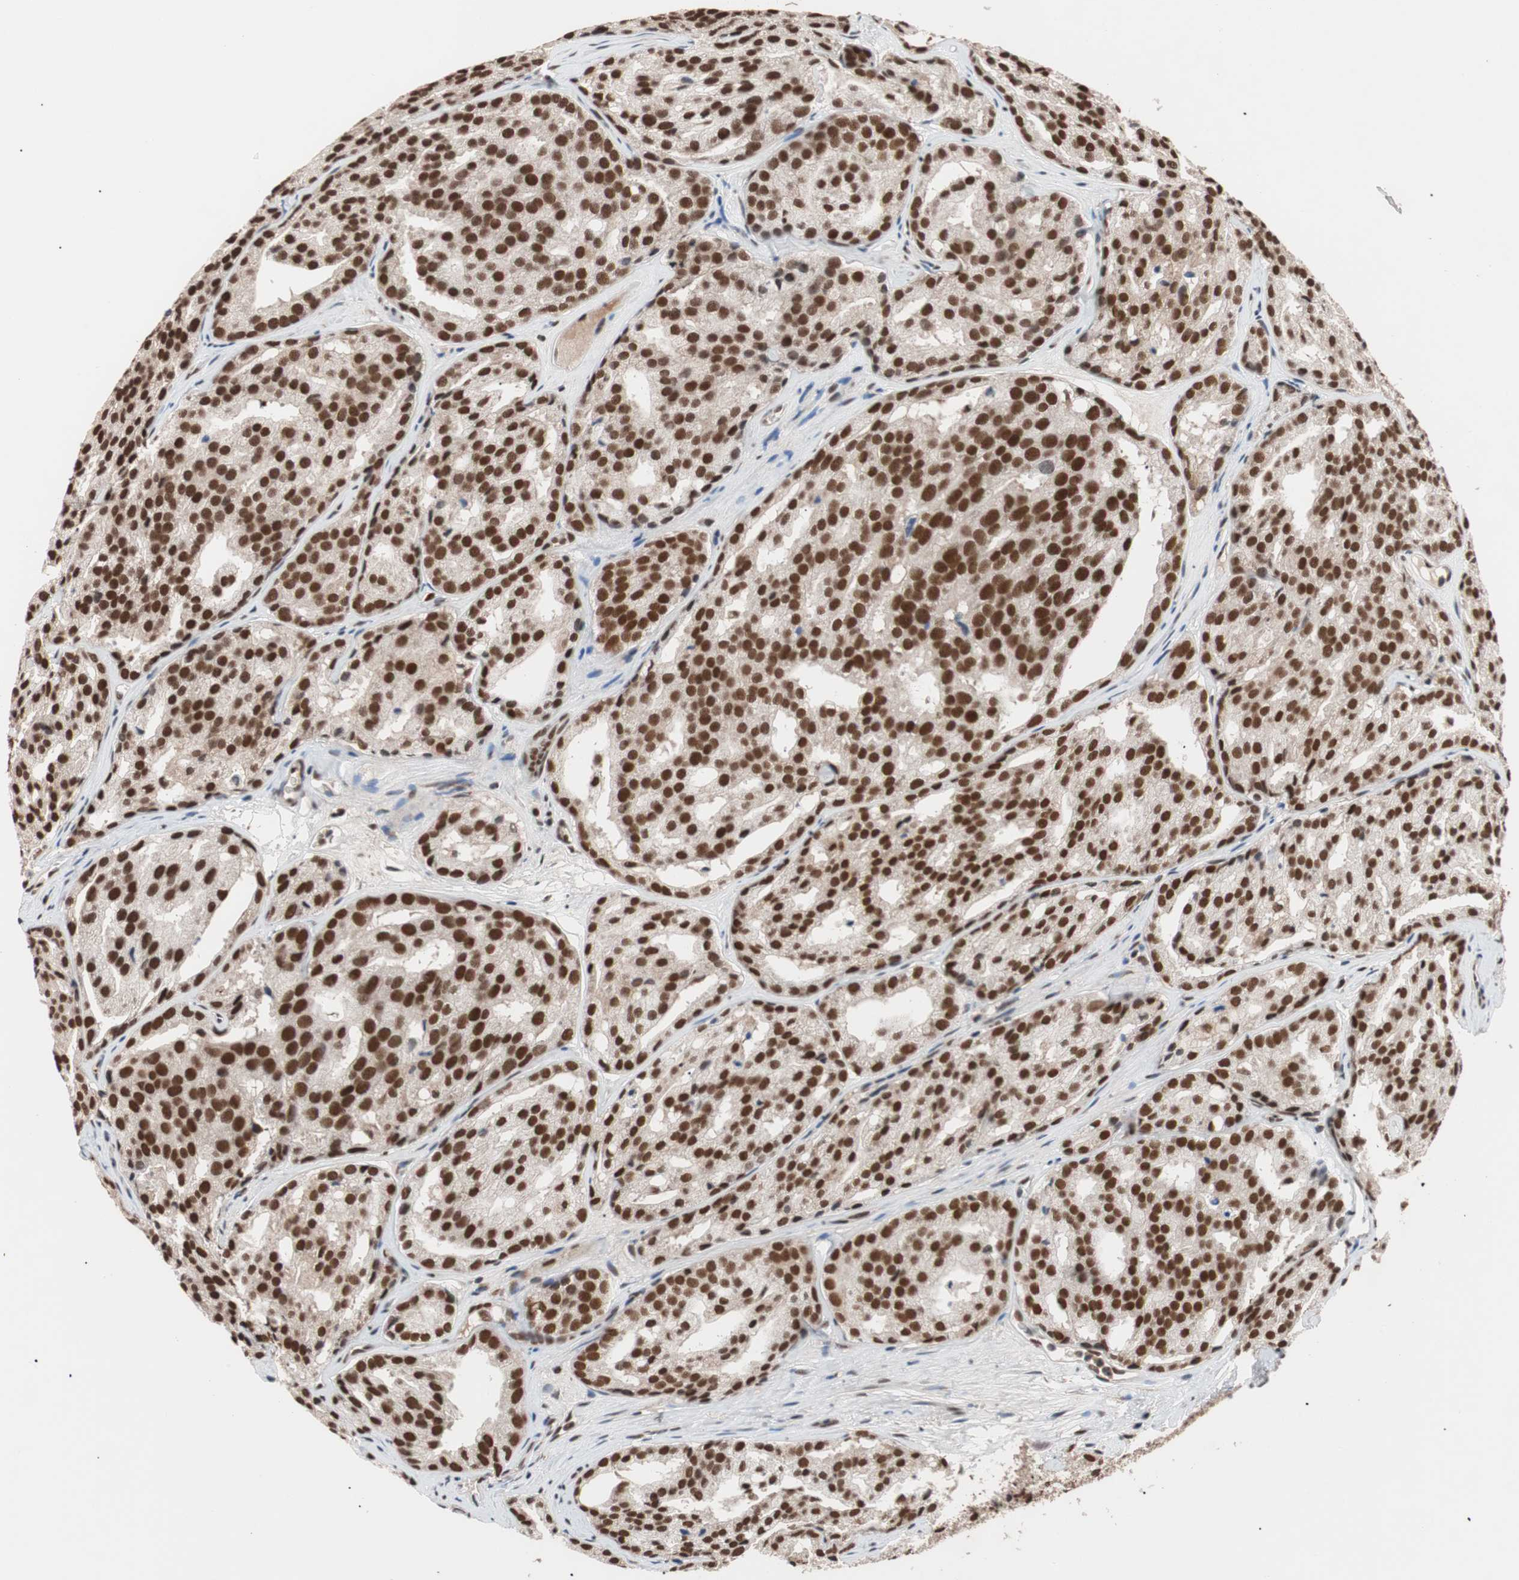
{"staining": {"intensity": "strong", "quantity": ">75%", "location": "nuclear"}, "tissue": "prostate cancer", "cell_type": "Tumor cells", "image_type": "cancer", "snomed": [{"axis": "morphology", "description": "Adenocarcinoma, High grade"}, {"axis": "topography", "description": "Prostate"}], "caption": "Brown immunohistochemical staining in prostate adenocarcinoma (high-grade) shows strong nuclear positivity in about >75% of tumor cells. The staining is performed using DAB brown chromogen to label protein expression. The nuclei are counter-stained blue using hematoxylin.", "gene": "CHAMP1", "patient": {"sex": "male", "age": 64}}